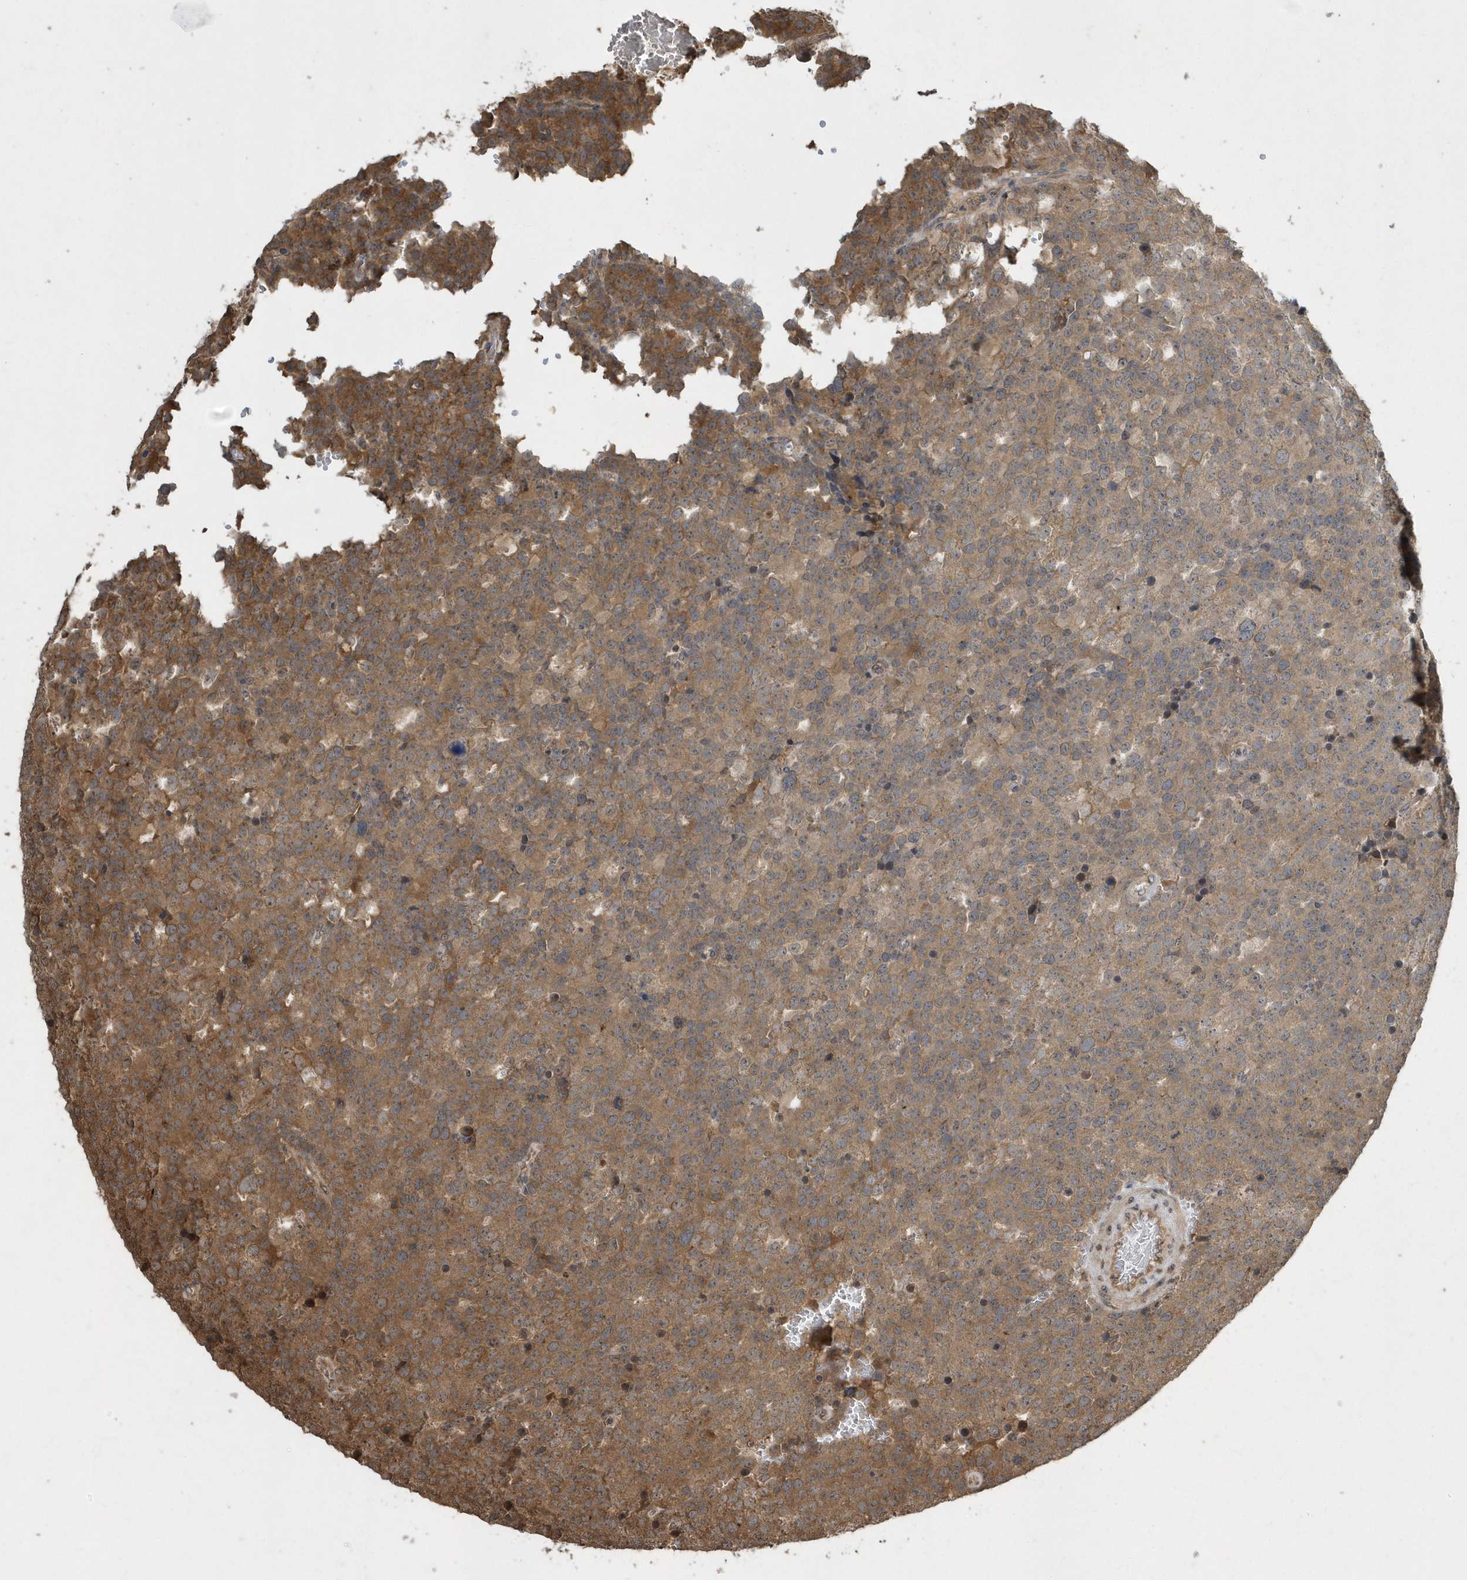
{"staining": {"intensity": "moderate", "quantity": ">75%", "location": "cytoplasmic/membranous"}, "tissue": "testis cancer", "cell_type": "Tumor cells", "image_type": "cancer", "snomed": [{"axis": "morphology", "description": "Seminoma, NOS"}, {"axis": "topography", "description": "Testis"}], "caption": "Protein staining exhibits moderate cytoplasmic/membranous positivity in approximately >75% of tumor cells in testis seminoma.", "gene": "WASHC5", "patient": {"sex": "male", "age": 71}}